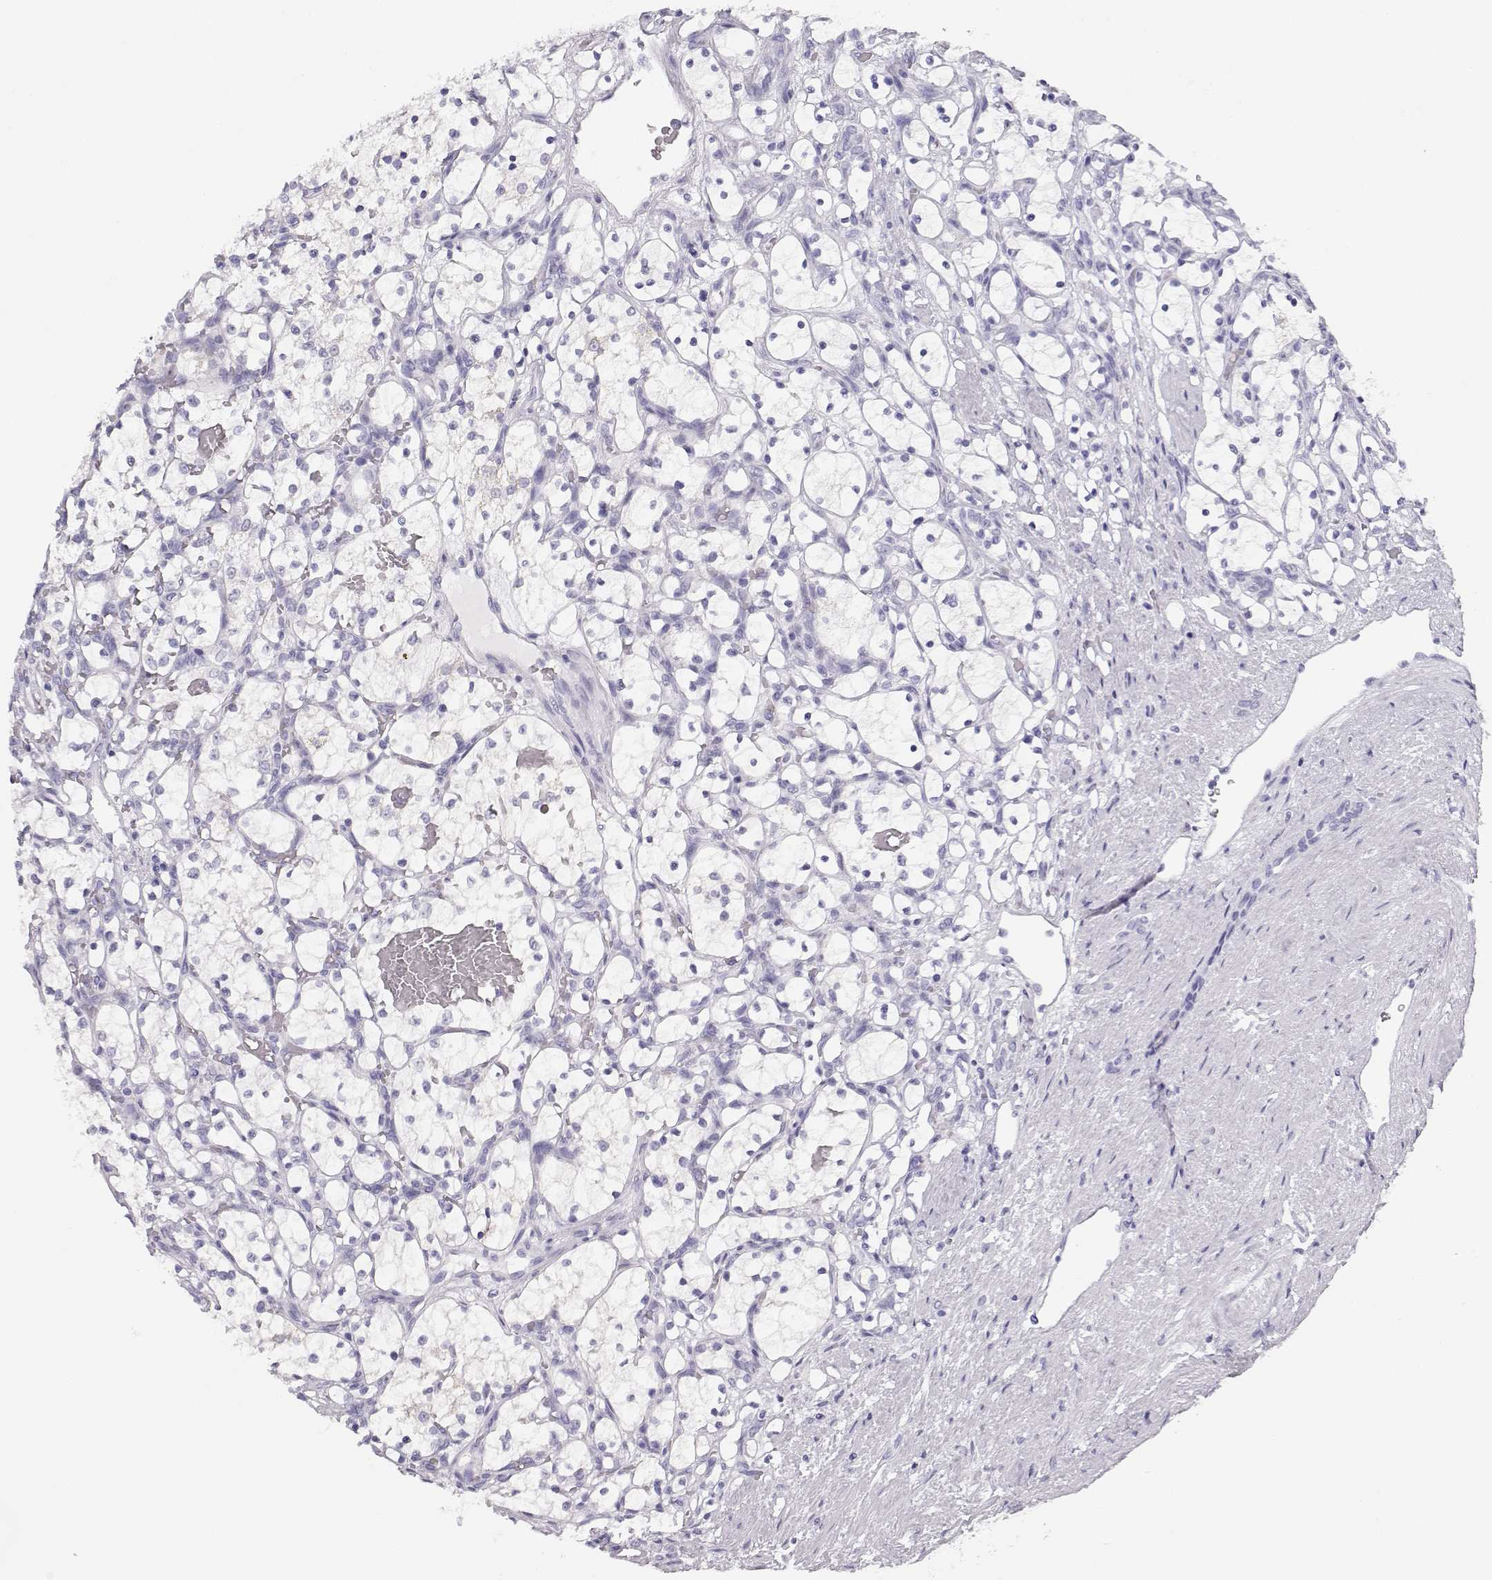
{"staining": {"intensity": "negative", "quantity": "none", "location": "none"}, "tissue": "renal cancer", "cell_type": "Tumor cells", "image_type": "cancer", "snomed": [{"axis": "morphology", "description": "Adenocarcinoma, NOS"}, {"axis": "topography", "description": "Kidney"}], "caption": "There is no significant staining in tumor cells of adenocarcinoma (renal).", "gene": "MAGEC1", "patient": {"sex": "female", "age": 69}}